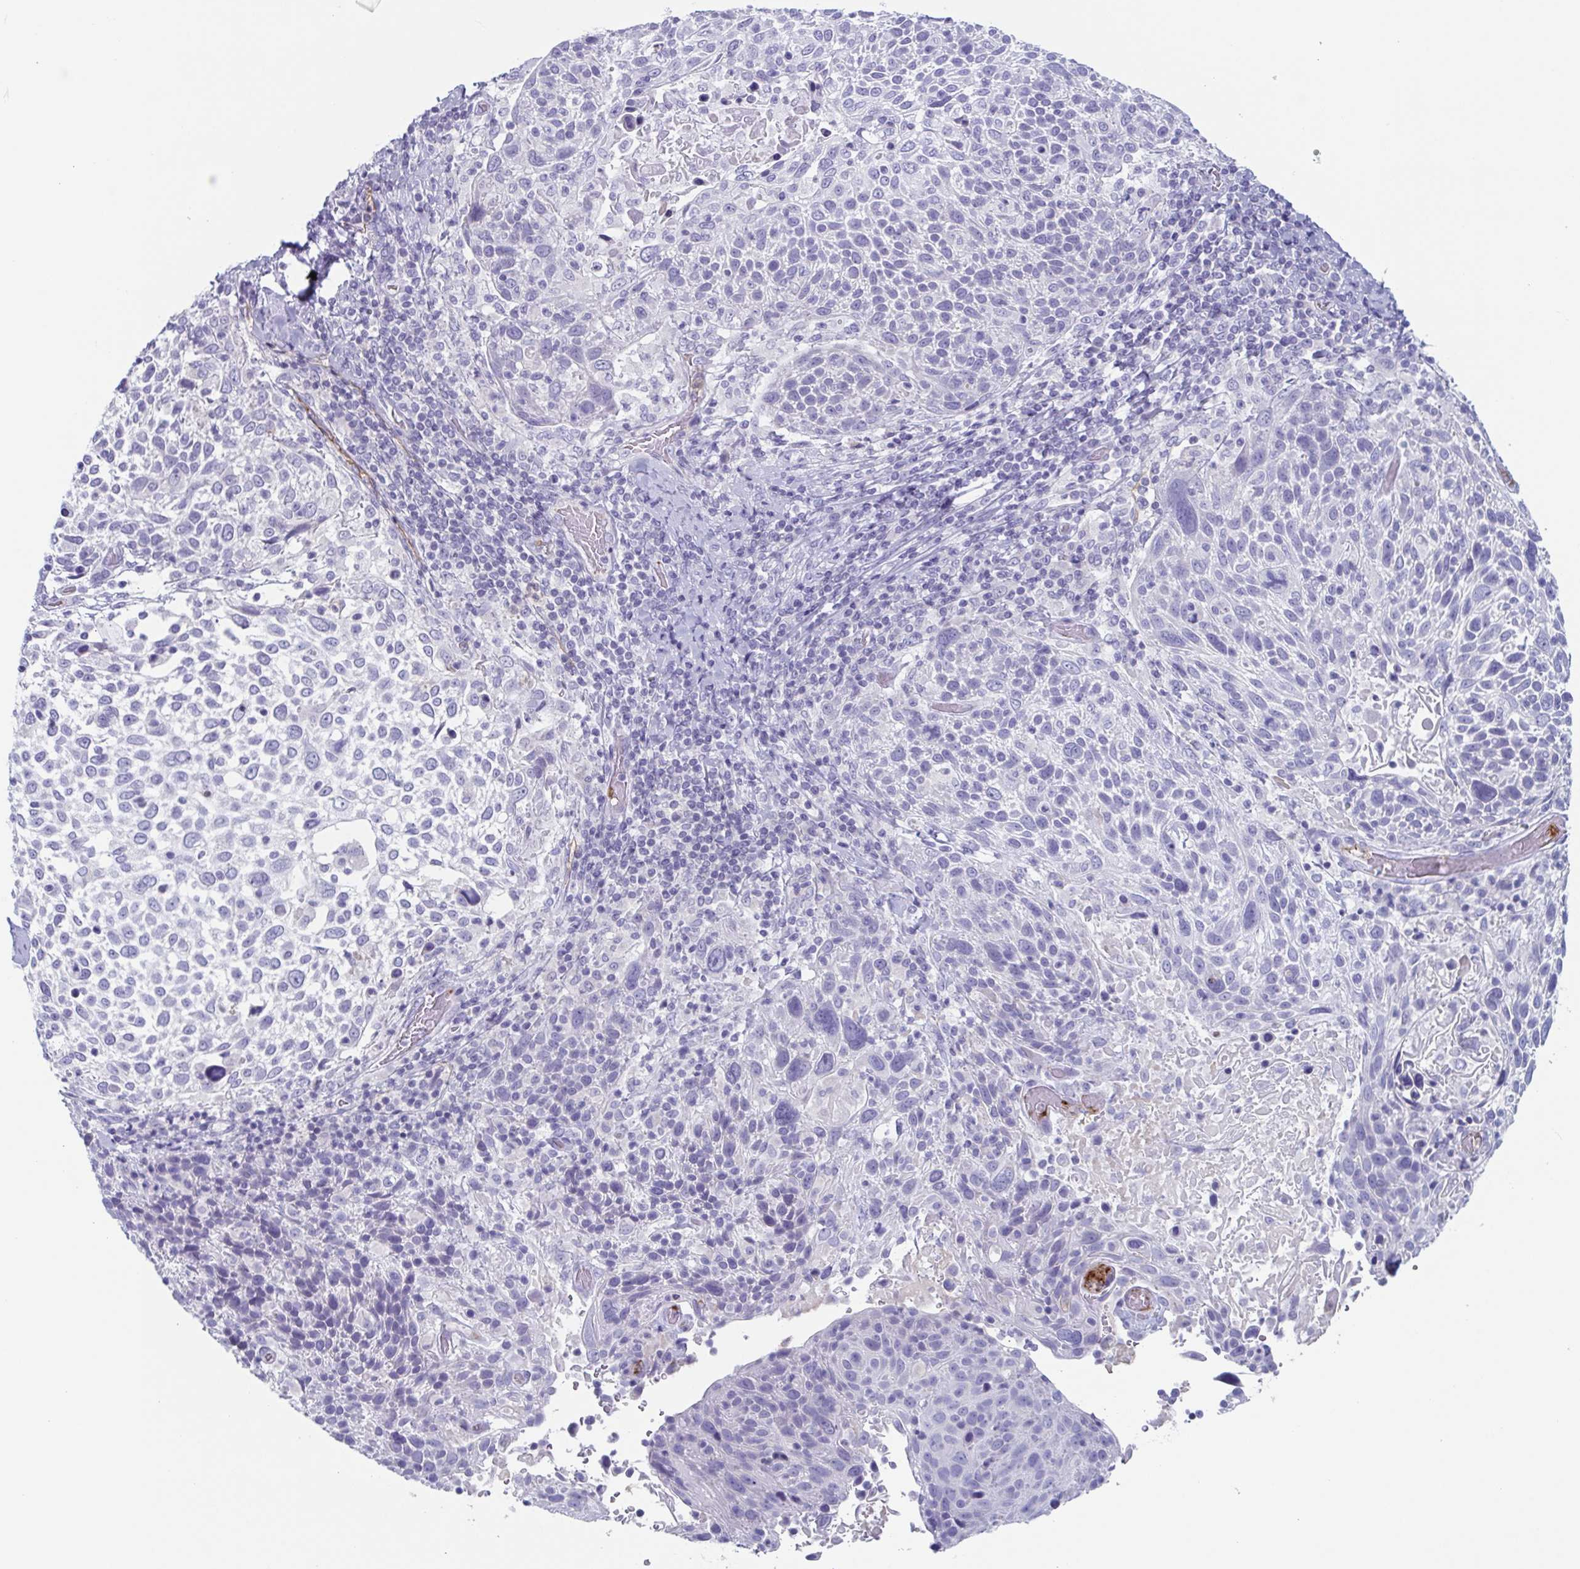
{"staining": {"intensity": "negative", "quantity": "none", "location": "none"}, "tissue": "cervical cancer", "cell_type": "Tumor cells", "image_type": "cancer", "snomed": [{"axis": "morphology", "description": "Squamous cell carcinoma, NOS"}, {"axis": "topography", "description": "Cervix"}], "caption": "An IHC micrograph of cervical cancer (squamous cell carcinoma) is shown. There is no staining in tumor cells of cervical cancer (squamous cell carcinoma).", "gene": "LYRM2", "patient": {"sex": "female", "age": 61}}